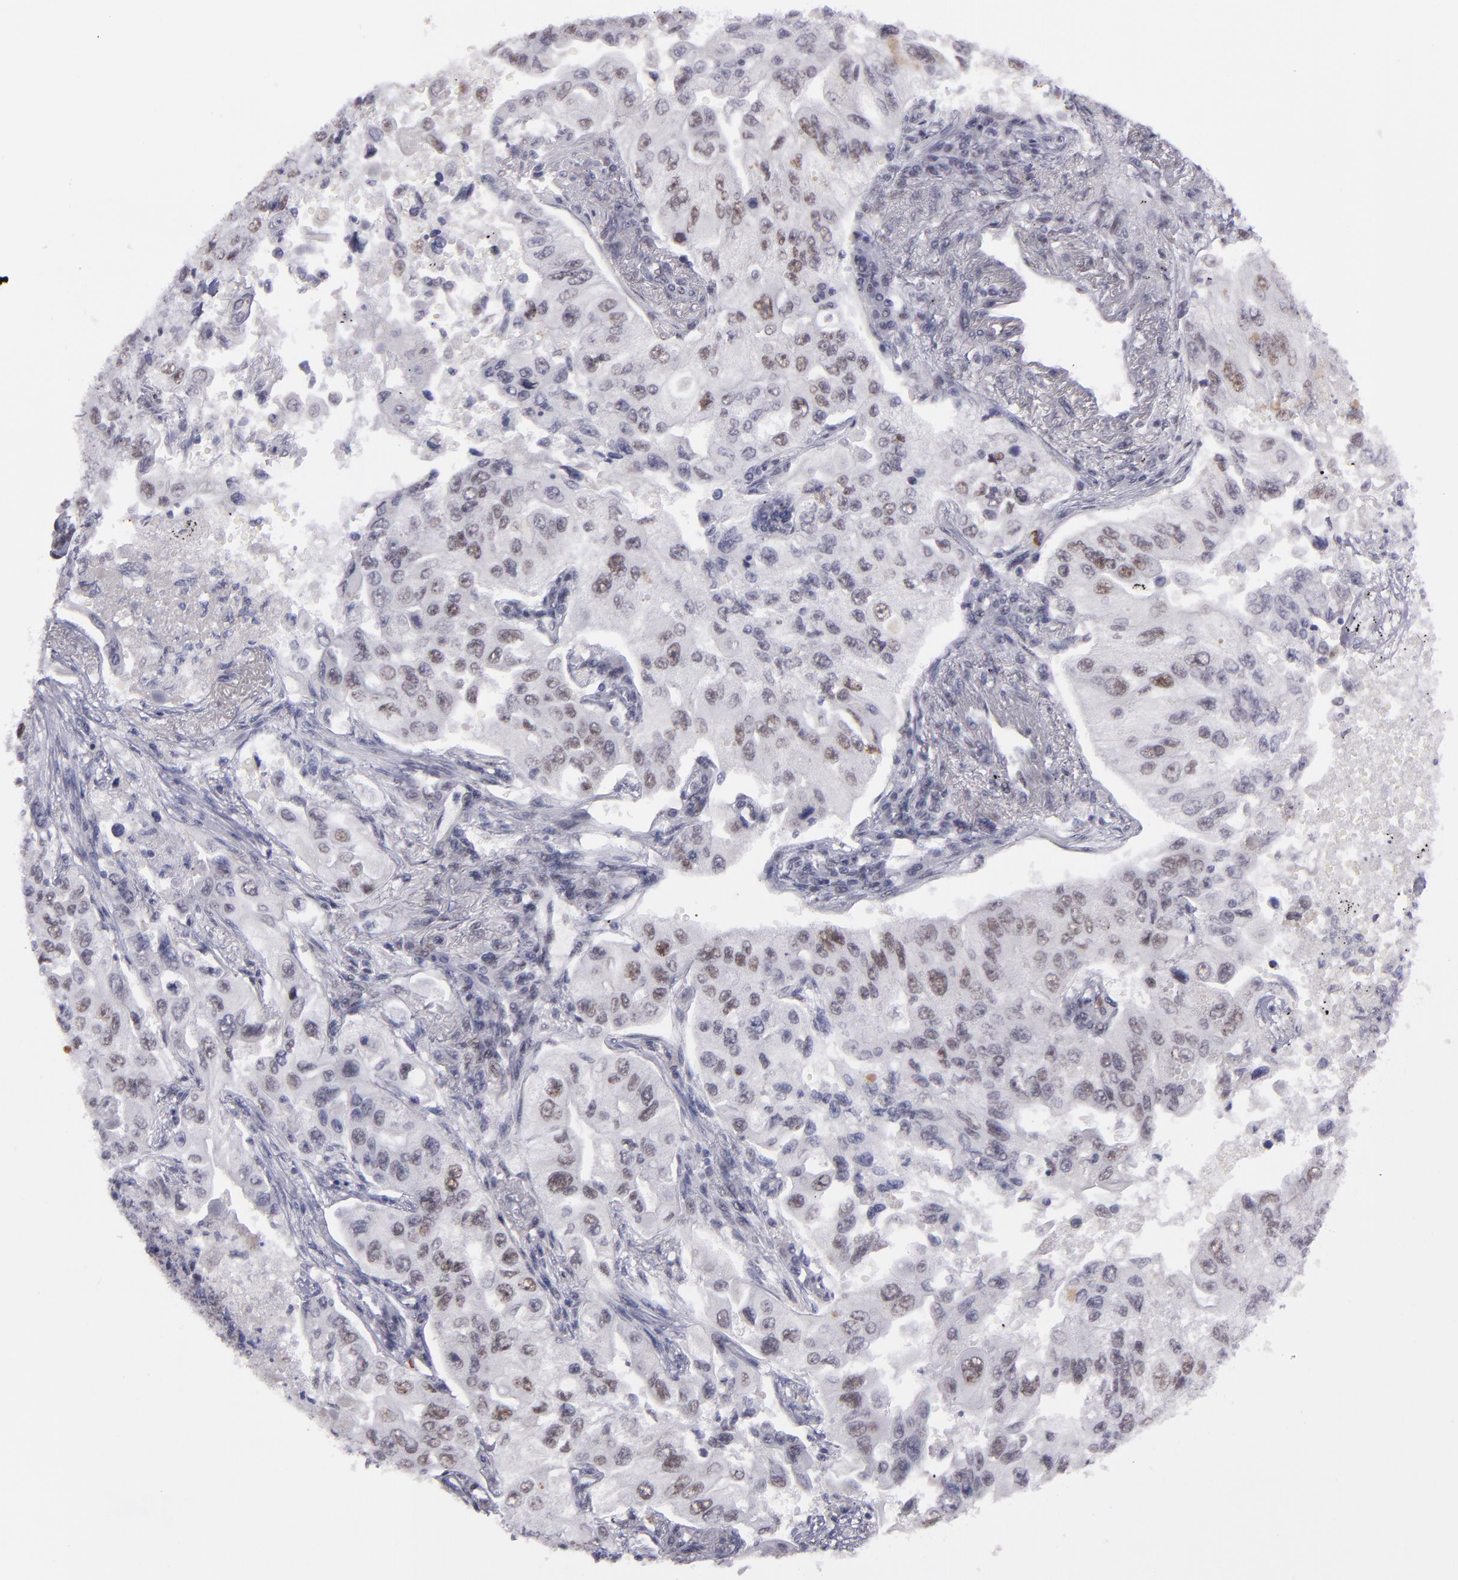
{"staining": {"intensity": "weak", "quantity": "25%-75%", "location": "nuclear"}, "tissue": "lung cancer", "cell_type": "Tumor cells", "image_type": "cancer", "snomed": [{"axis": "morphology", "description": "Adenocarcinoma, NOS"}, {"axis": "topography", "description": "Lung"}], "caption": "IHC (DAB (3,3'-diaminobenzidine)) staining of lung adenocarcinoma exhibits weak nuclear protein staining in about 25%-75% of tumor cells.", "gene": "OTUB2", "patient": {"sex": "male", "age": 84}}